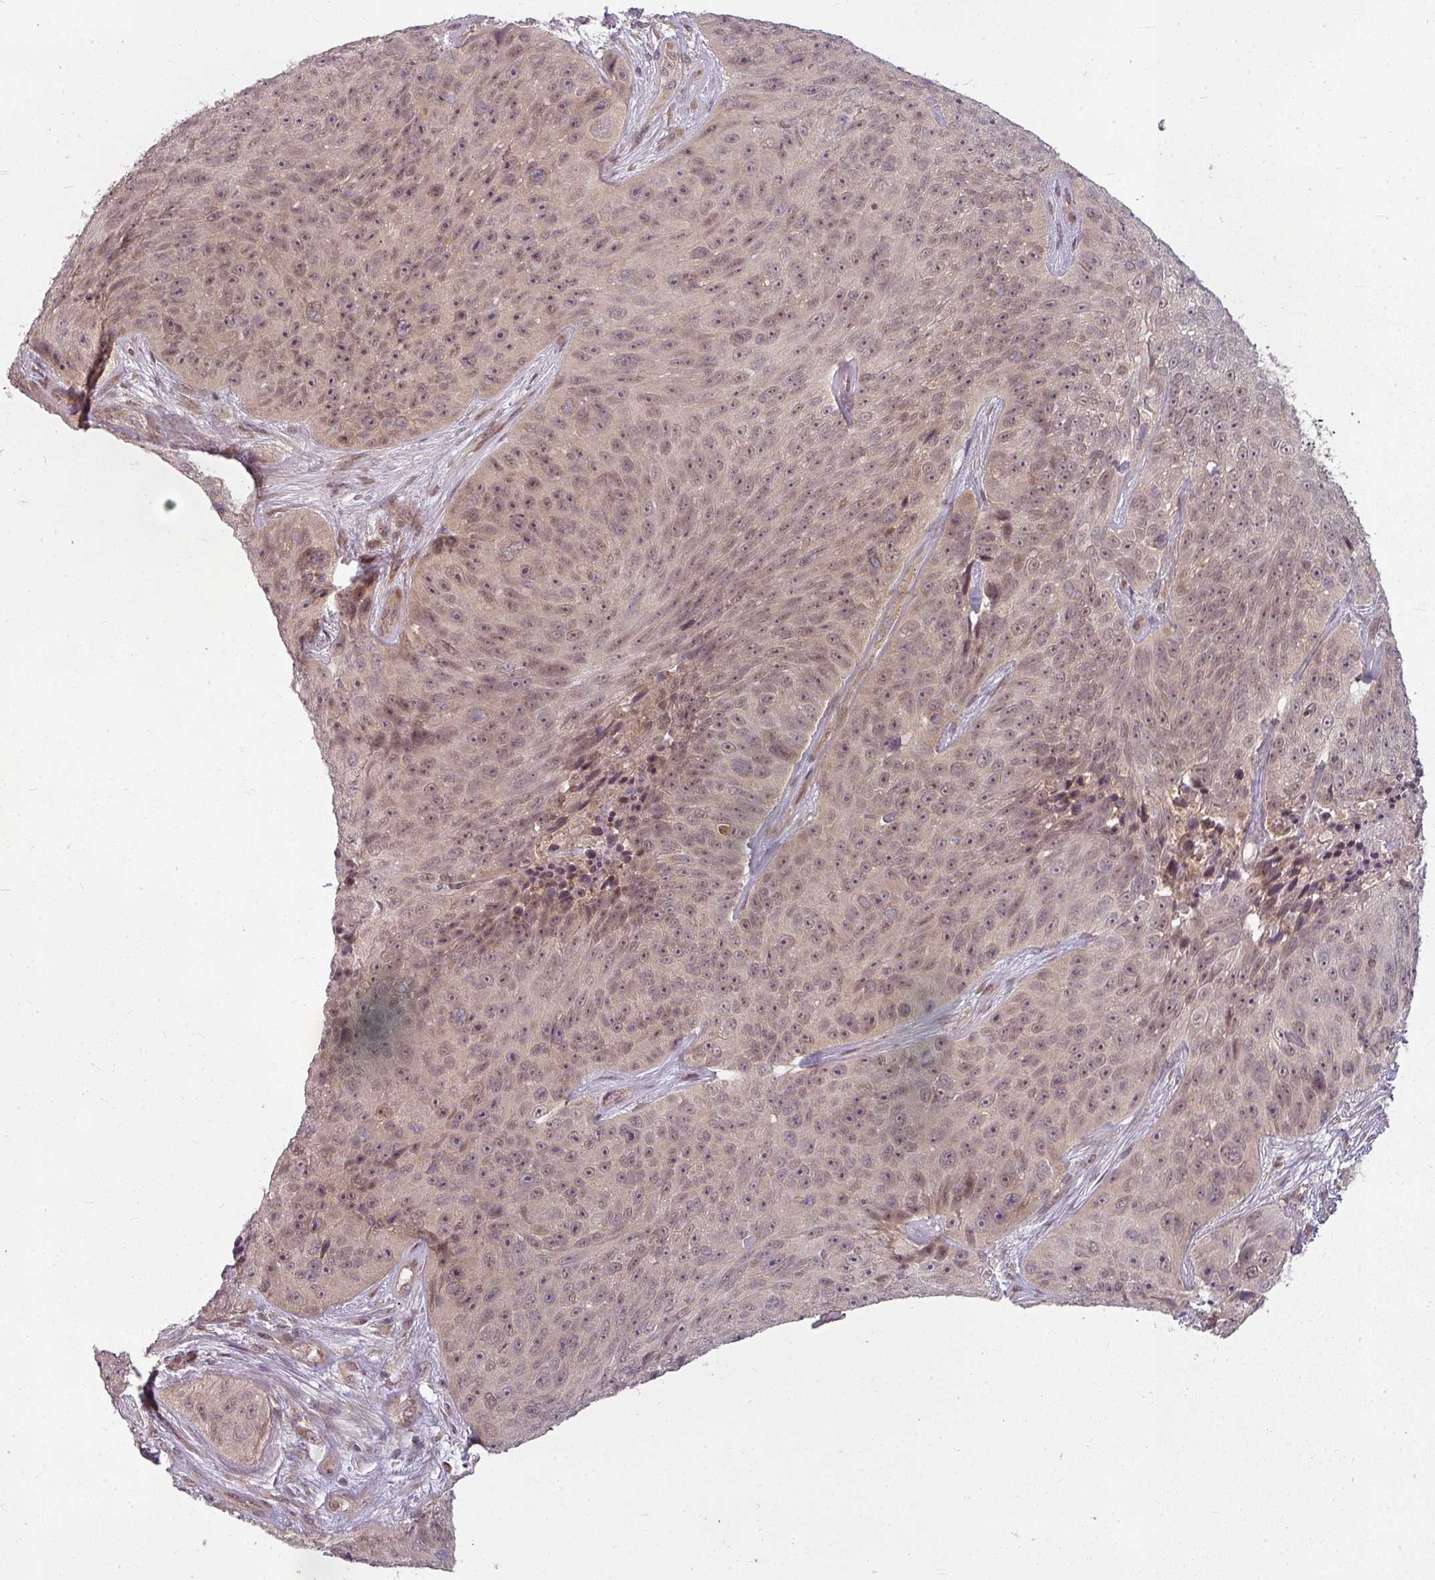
{"staining": {"intensity": "weak", "quantity": "25%-75%", "location": "cytoplasmic/membranous,nuclear"}, "tissue": "skin cancer", "cell_type": "Tumor cells", "image_type": "cancer", "snomed": [{"axis": "morphology", "description": "Squamous cell carcinoma, NOS"}, {"axis": "topography", "description": "Skin"}], "caption": "Immunohistochemical staining of human skin cancer exhibits low levels of weak cytoplasmic/membranous and nuclear protein expression in approximately 25%-75% of tumor cells. Nuclei are stained in blue.", "gene": "CLIC1", "patient": {"sex": "female", "age": 87}}